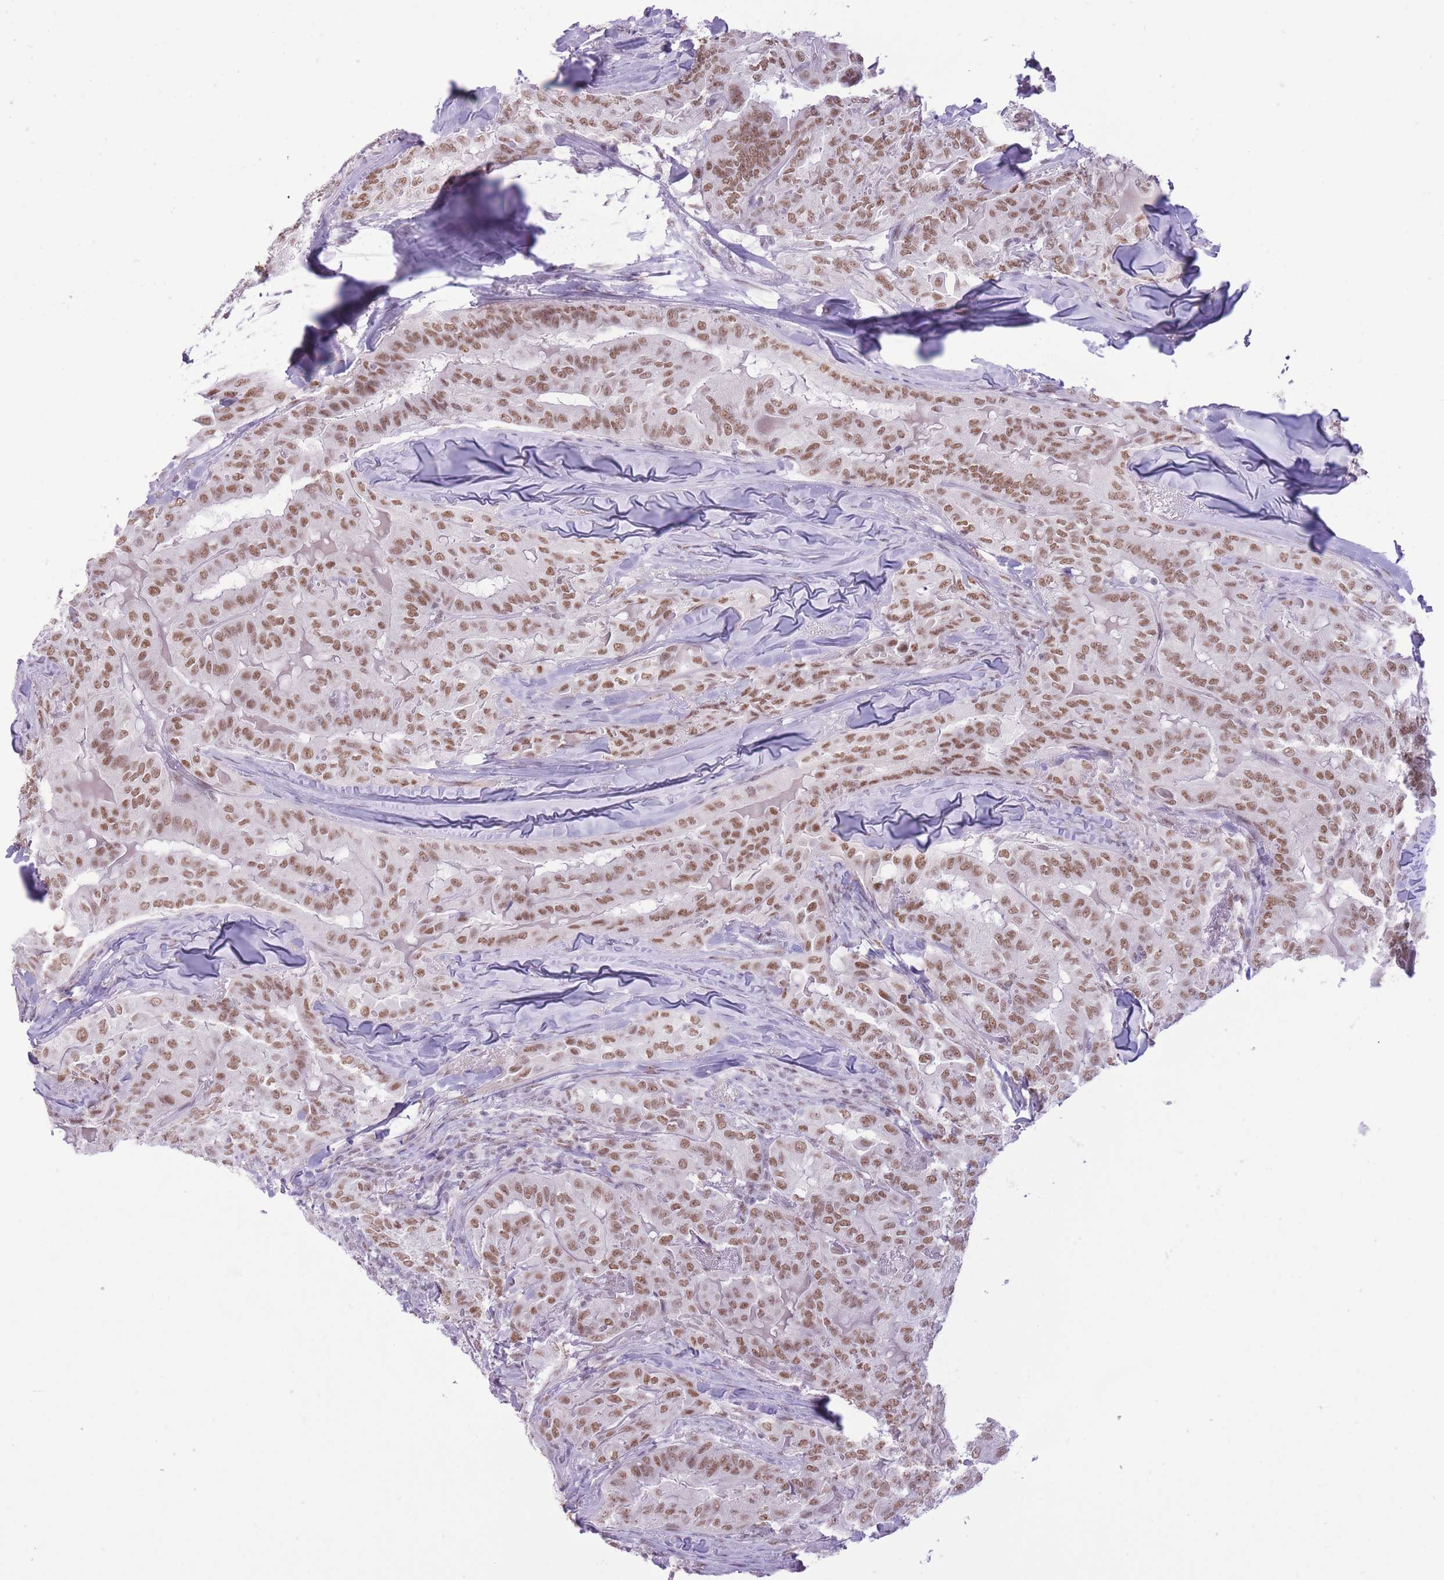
{"staining": {"intensity": "moderate", "quantity": ">75%", "location": "nuclear"}, "tissue": "thyroid cancer", "cell_type": "Tumor cells", "image_type": "cancer", "snomed": [{"axis": "morphology", "description": "Papillary adenocarcinoma, NOS"}, {"axis": "topography", "description": "Thyroid gland"}], "caption": "Thyroid papillary adenocarcinoma was stained to show a protein in brown. There is medium levels of moderate nuclear staining in approximately >75% of tumor cells. Nuclei are stained in blue.", "gene": "ZBED5", "patient": {"sex": "female", "age": 68}}